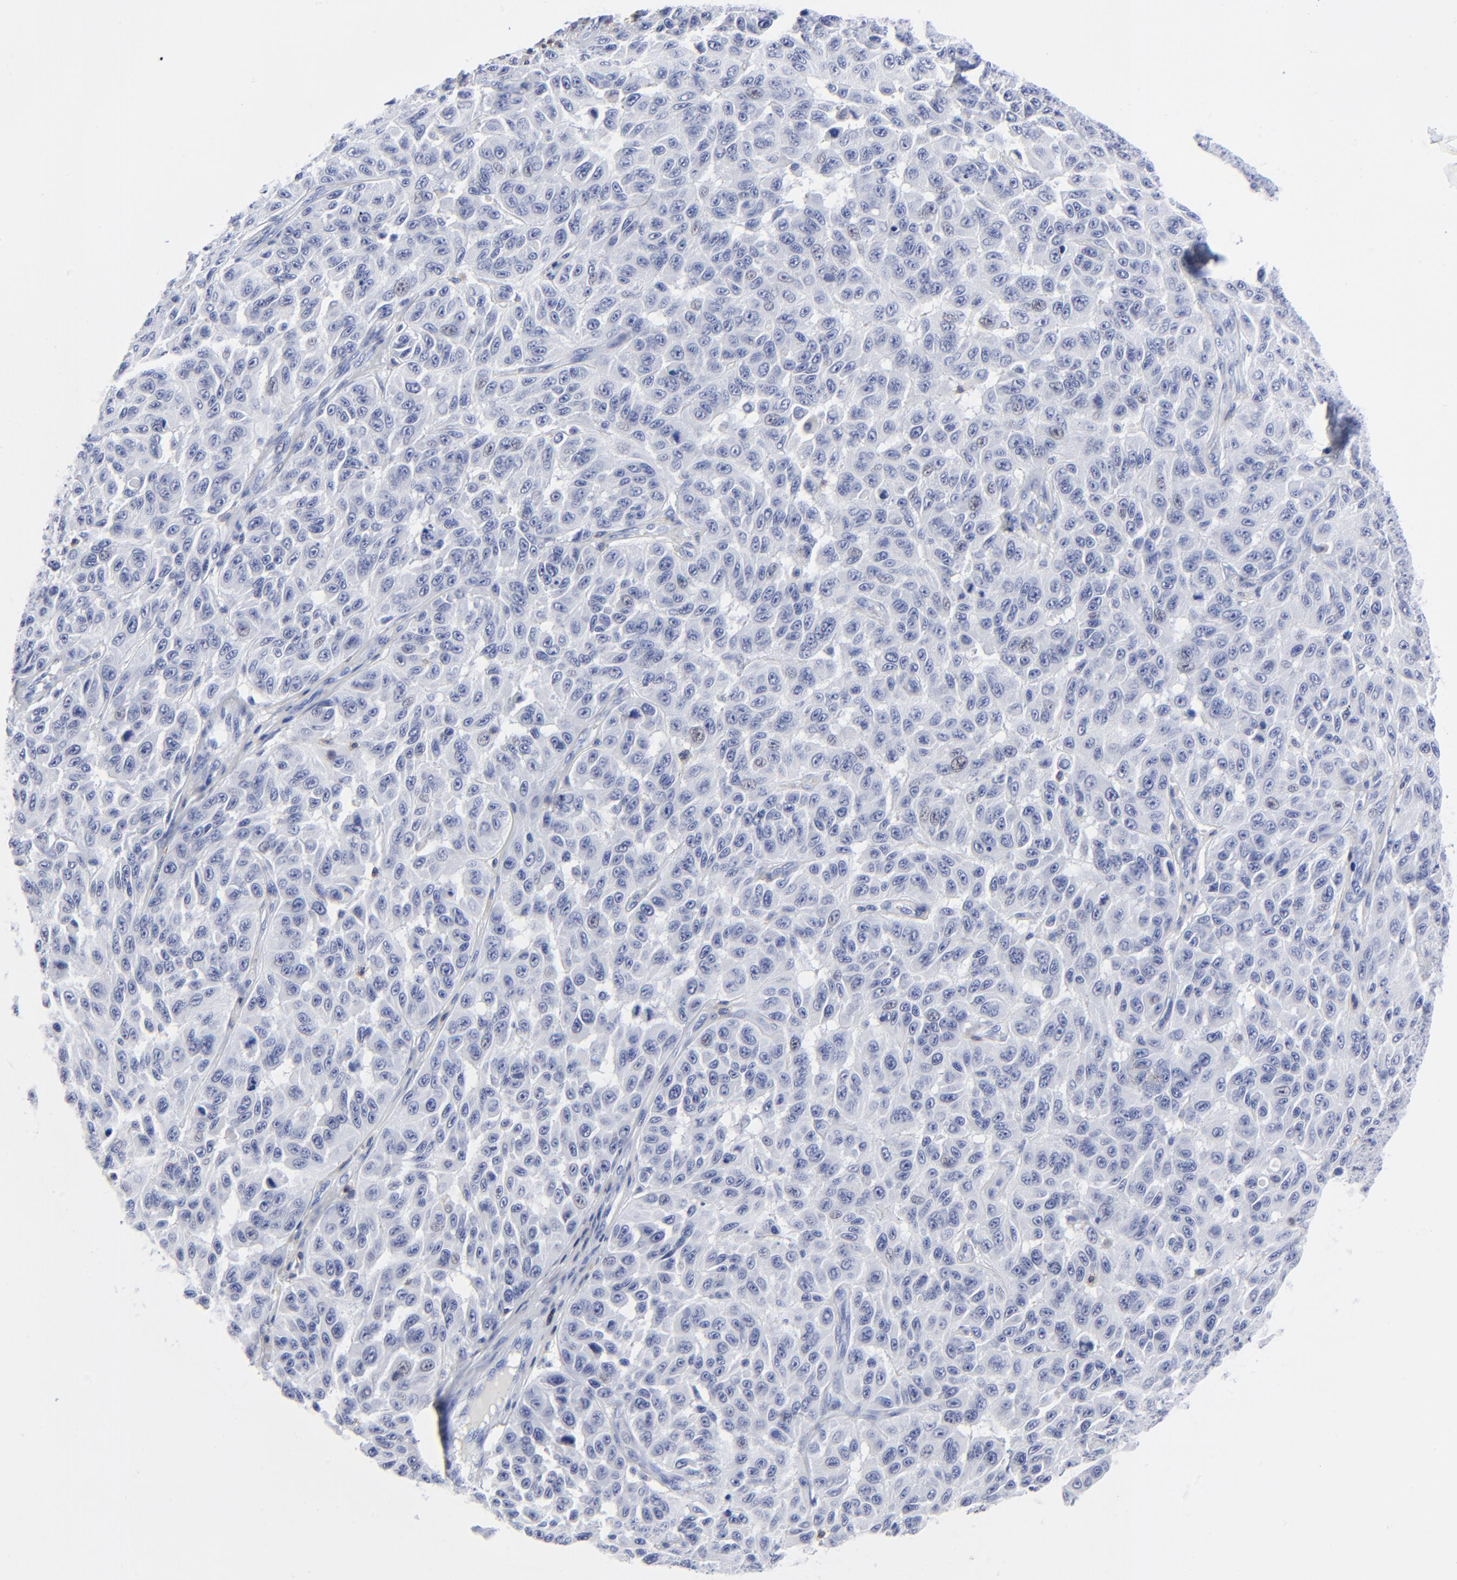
{"staining": {"intensity": "negative", "quantity": "none", "location": "none"}, "tissue": "melanoma", "cell_type": "Tumor cells", "image_type": "cancer", "snomed": [{"axis": "morphology", "description": "Malignant melanoma, NOS"}, {"axis": "topography", "description": "Skin"}], "caption": "Melanoma was stained to show a protein in brown. There is no significant staining in tumor cells.", "gene": "LCK", "patient": {"sex": "male", "age": 30}}